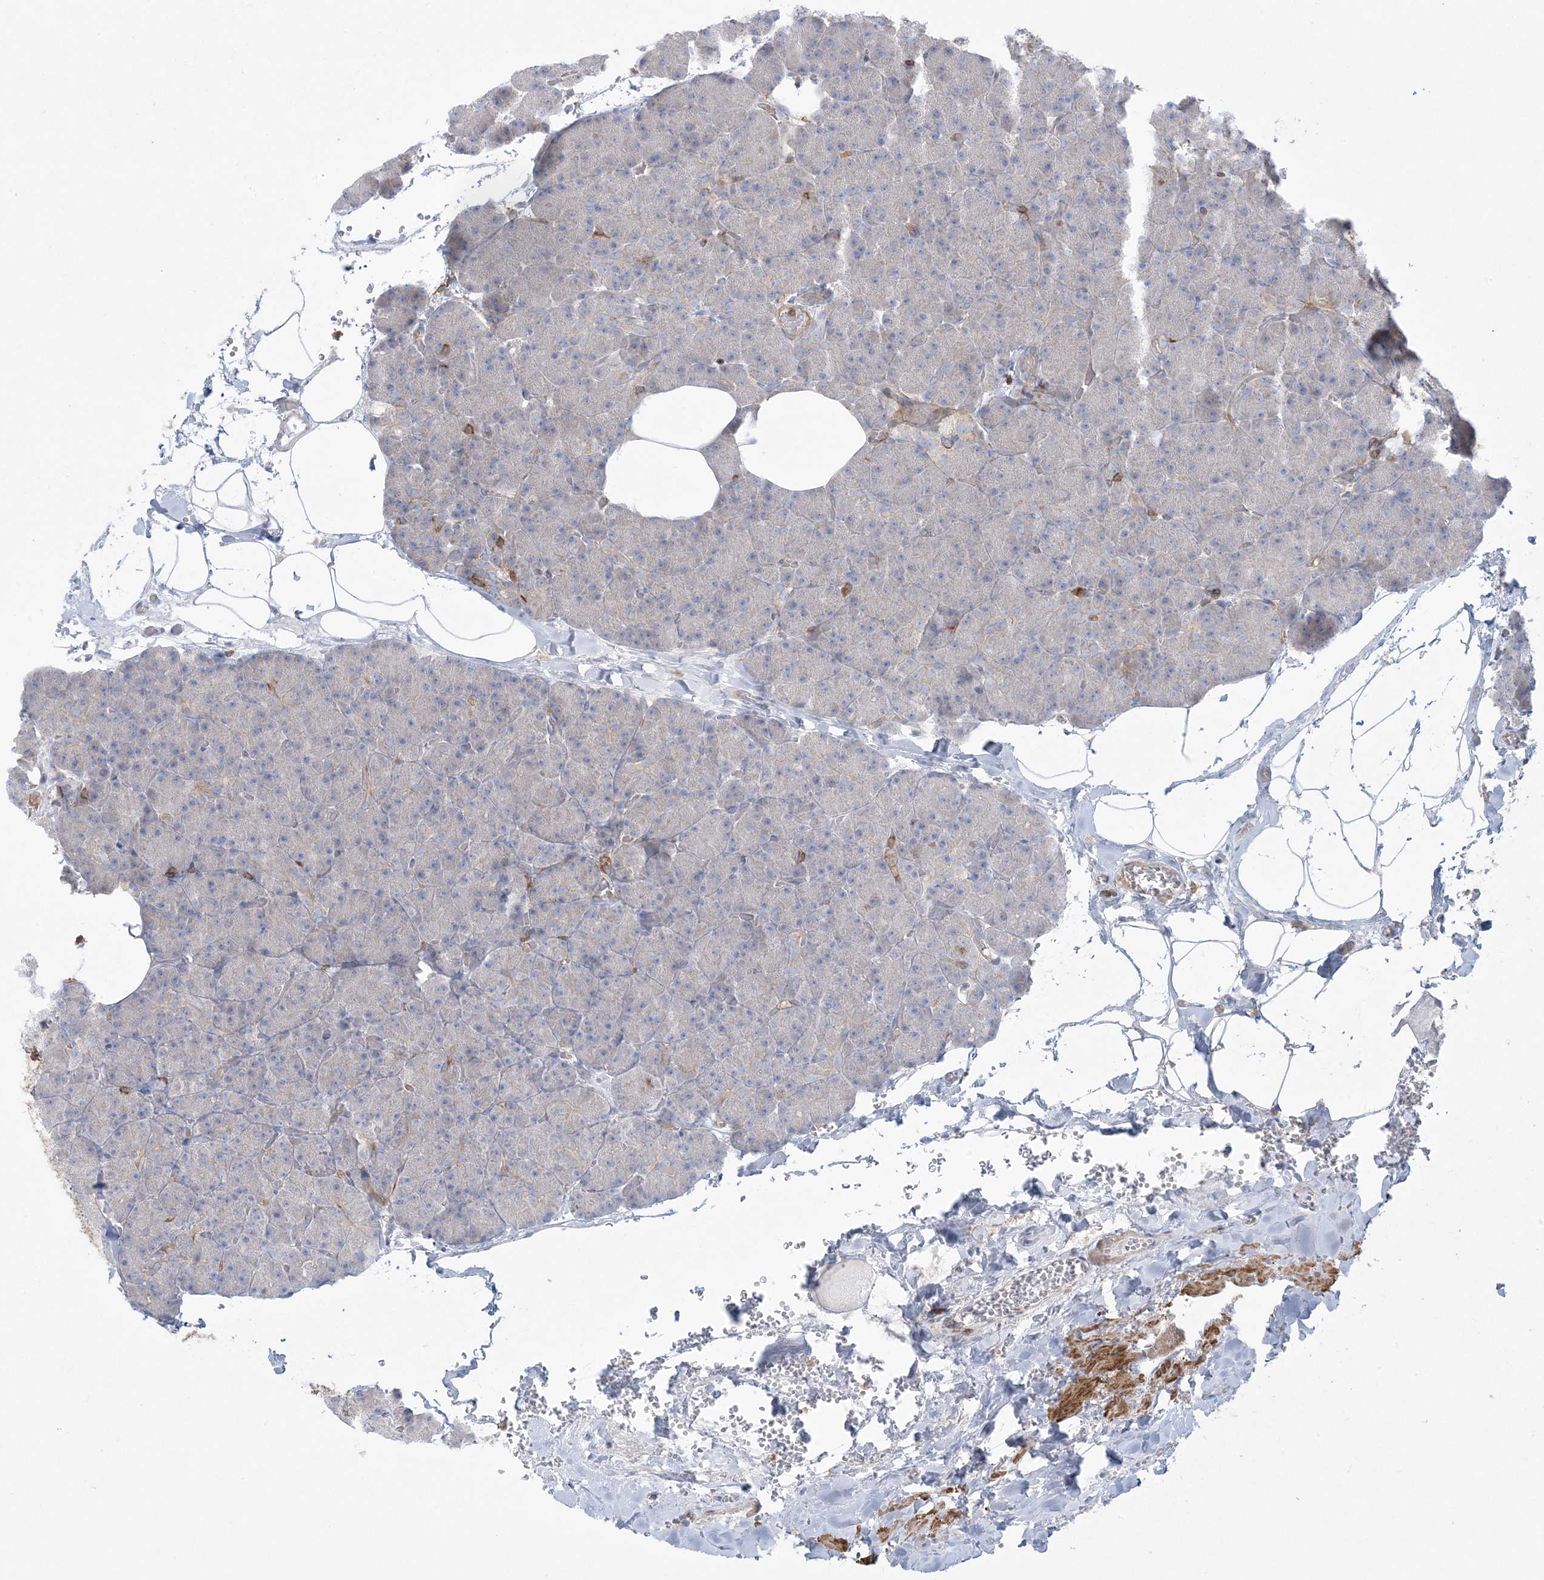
{"staining": {"intensity": "strong", "quantity": "<25%", "location": "cytoplasmic/membranous"}, "tissue": "pancreas", "cell_type": "Exocrine glandular cells", "image_type": "normal", "snomed": [{"axis": "morphology", "description": "Normal tissue, NOS"}, {"axis": "morphology", "description": "Carcinoid, malignant, NOS"}, {"axis": "topography", "description": "Pancreas"}], "caption": "A brown stain highlights strong cytoplasmic/membranous staining of a protein in exocrine glandular cells of unremarkable human pancreas.", "gene": "ARHGAP30", "patient": {"sex": "female", "age": 35}}